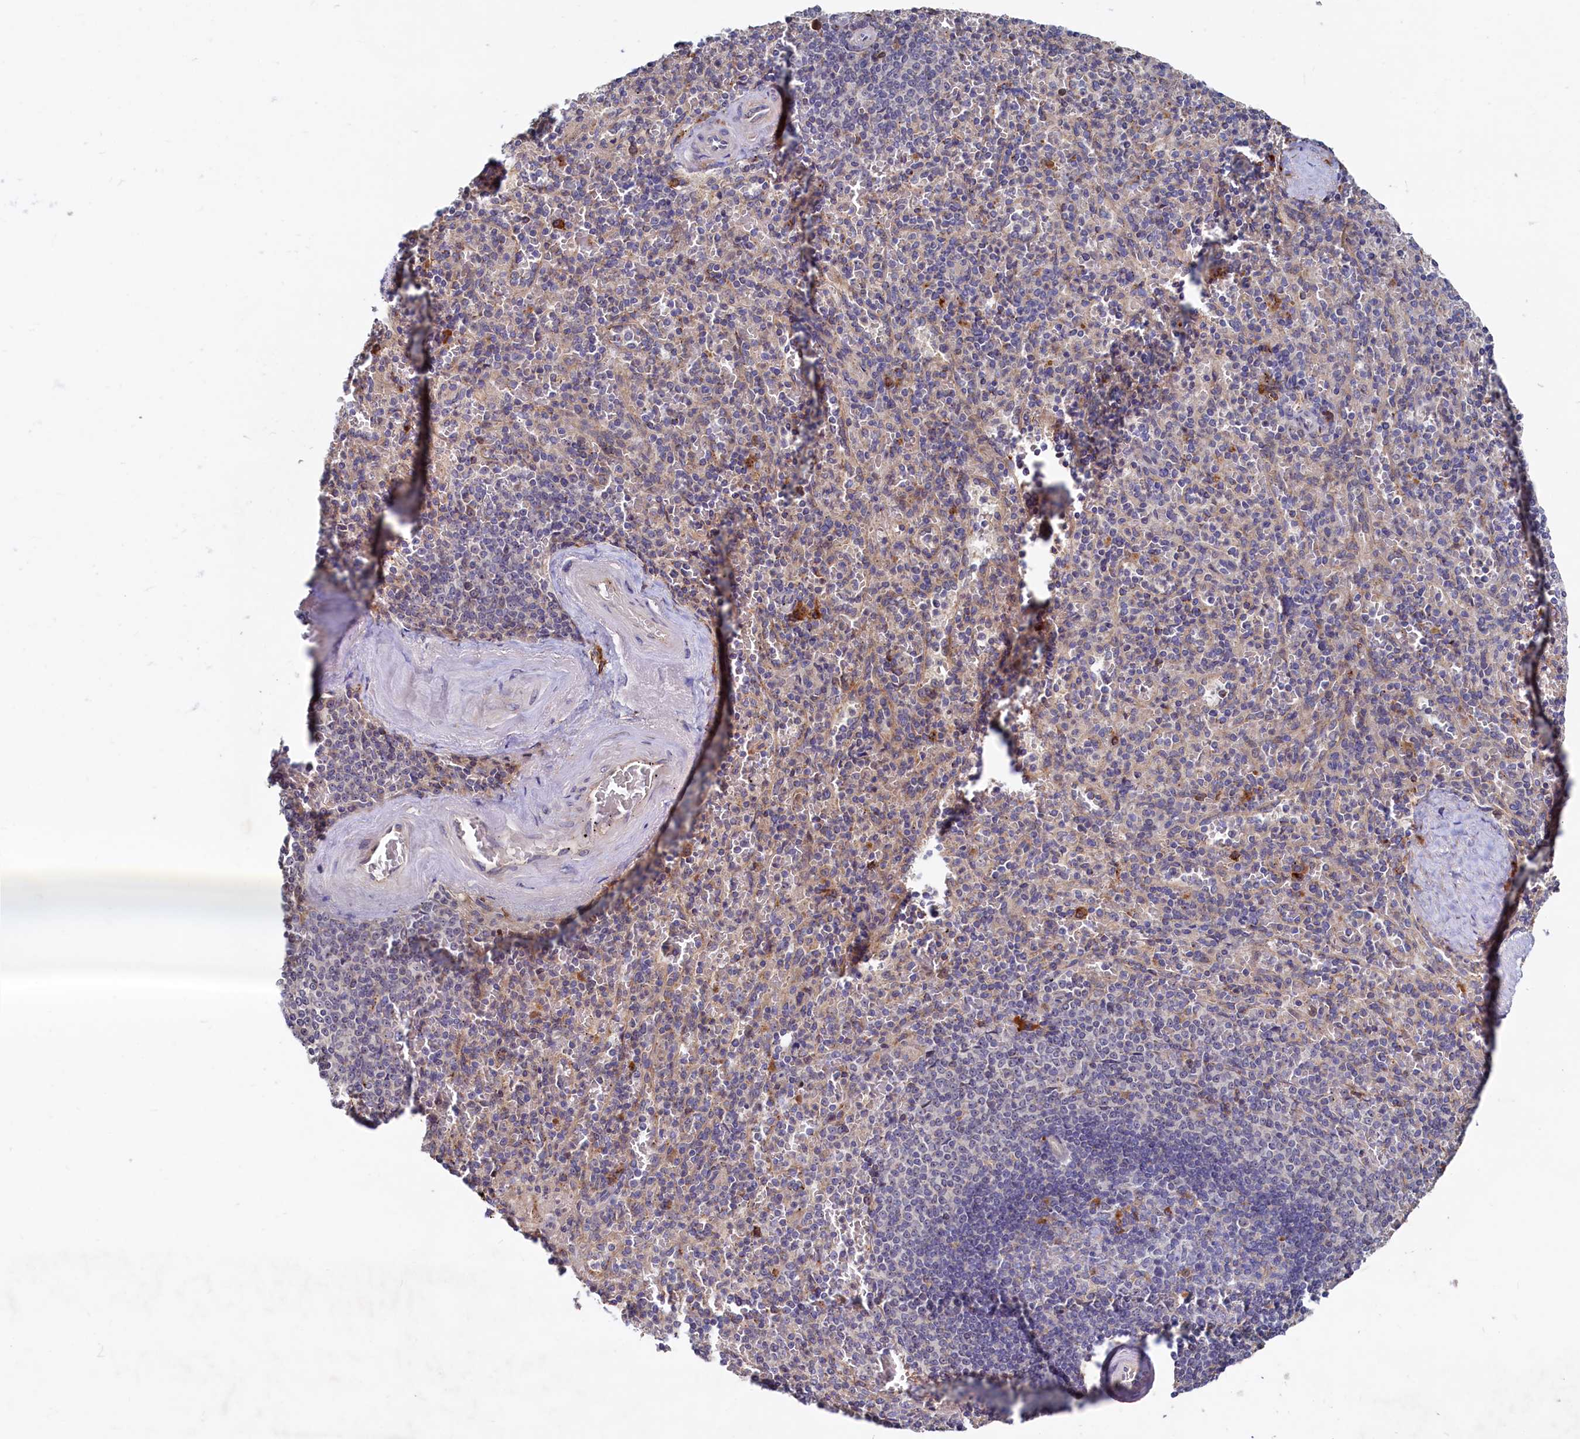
{"staining": {"intensity": "moderate", "quantity": "<25%", "location": "cytoplasmic/membranous"}, "tissue": "spleen", "cell_type": "Cells in red pulp", "image_type": "normal", "snomed": [{"axis": "morphology", "description": "Normal tissue, NOS"}, {"axis": "topography", "description": "Spleen"}], "caption": "Protein staining exhibits moderate cytoplasmic/membranous expression in about <25% of cells in red pulp in benign spleen.", "gene": "RGS7BP", "patient": {"sex": "male", "age": 82}}